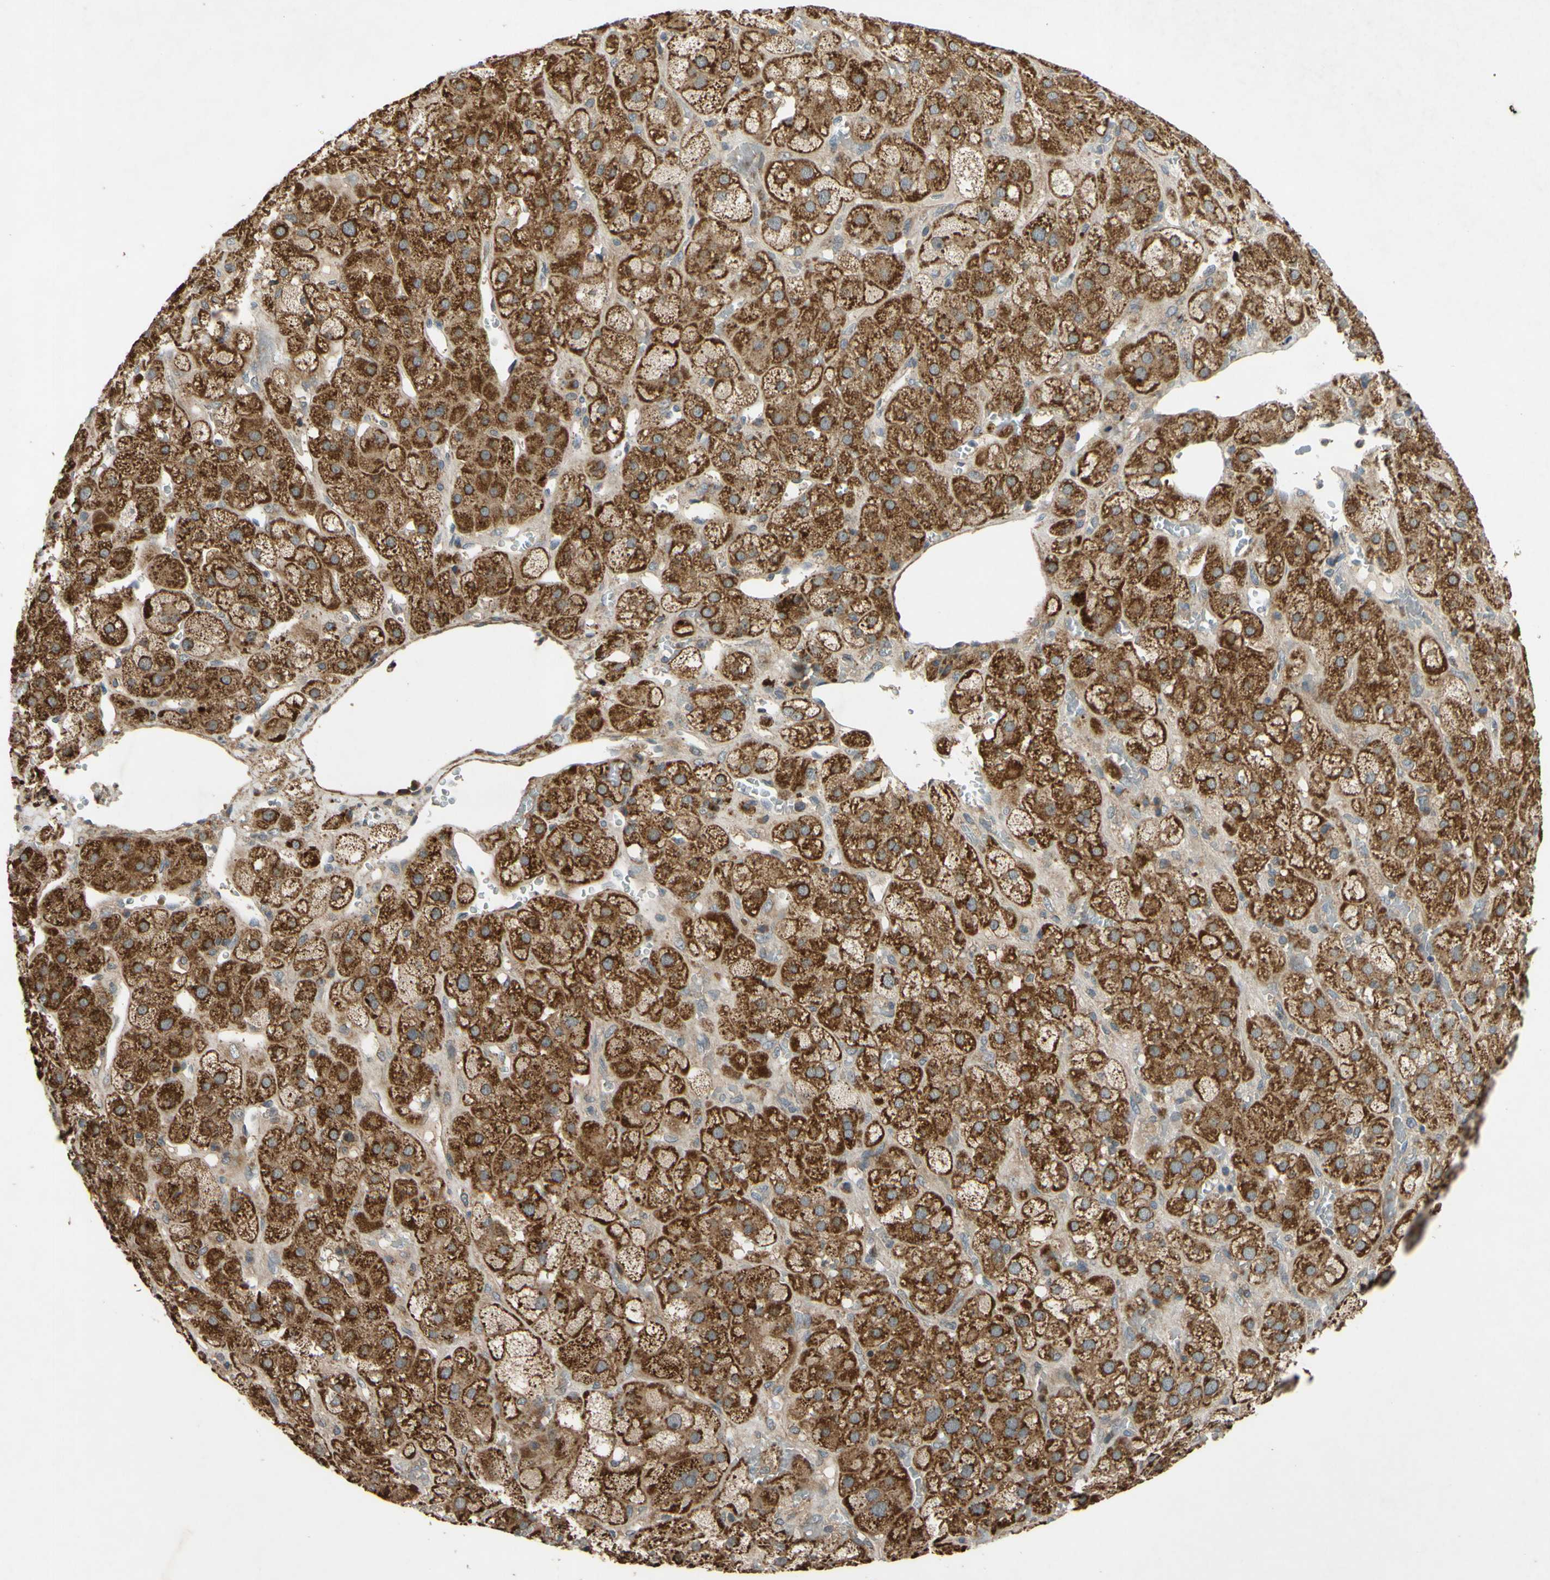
{"staining": {"intensity": "moderate", "quantity": ">75%", "location": "cytoplasmic/membranous"}, "tissue": "adrenal gland", "cell_type": "Glandular cells", "image_type": "normal", "snomed": [{"axis": "morphology", "description": "Normal tissue, NOS"}, {"axis": "topography", "description": "Adrenal gland"}], "caption": "Immunohistochemistry of normal human adrenal gland displays medium levels of moderate cytoplasmic/membranous positivity in approximately >75% of glandular cells. (DAB = brown stain, brightfield microscopy at high magnification).", "gene": "PARD6A", "patient": {"sex": "female", "age": 47}}